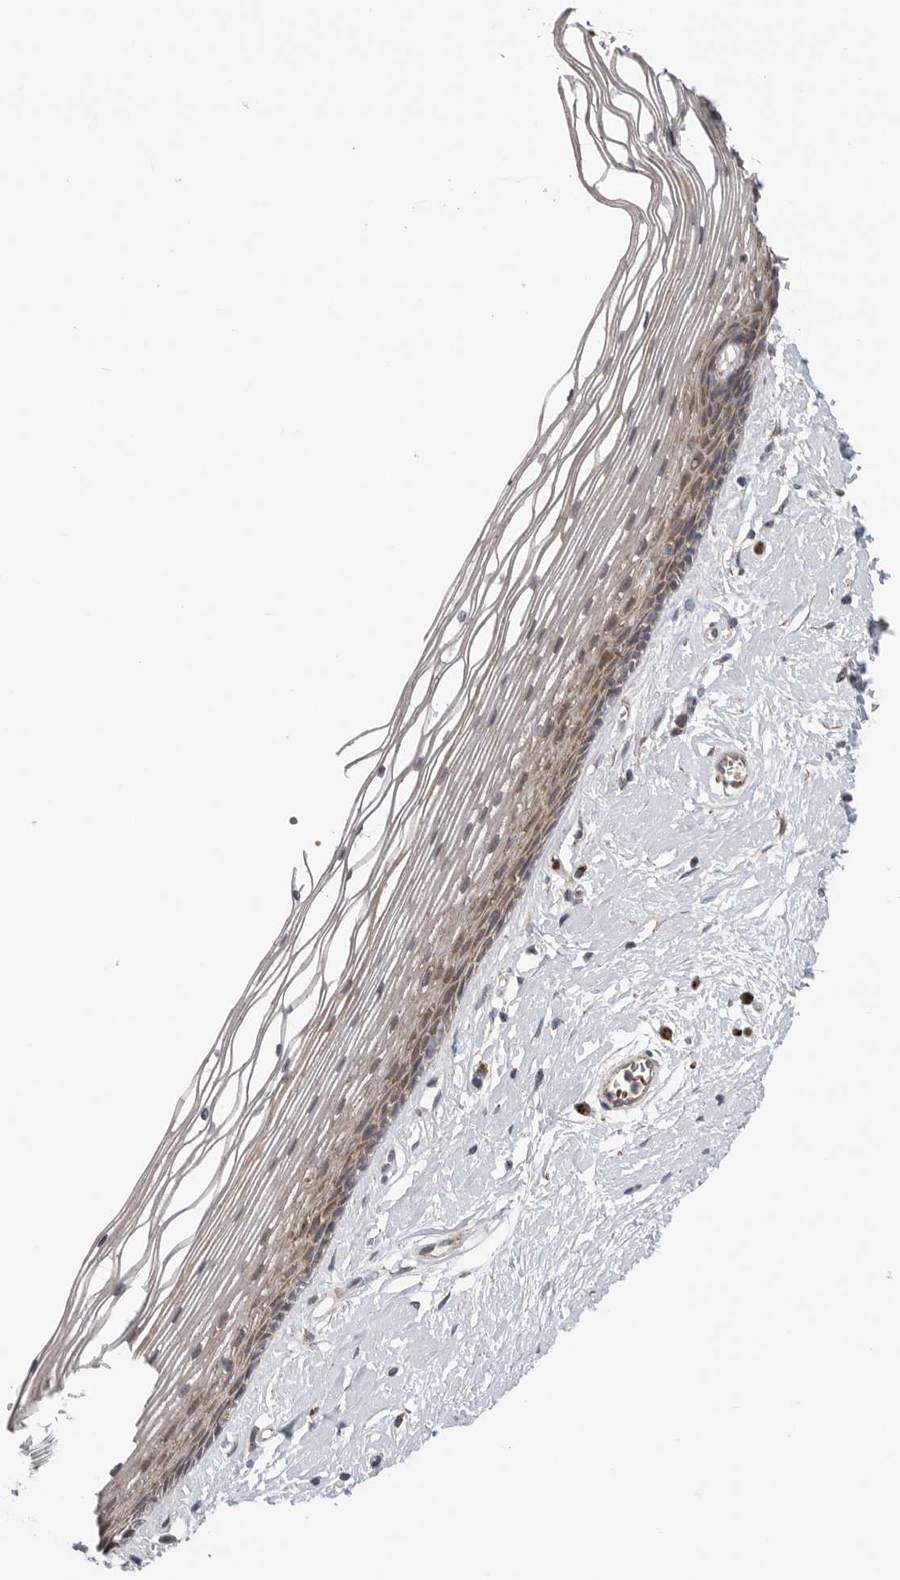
{"staining": {"intensity": "moderate", "quantity": ">75%", "location": "cytoplasmic/membranous"}, "tissue": "vagina", "cell_type": "Squamous epithelial cells", "image_type": "normal", "snomed": [{"axis": "morphology", "description": "Normal tissue, NOS"}, {"axis": "topography", "description": "Vagina"}], "caption": "Protein positivity by immunohistochemistry reveals moderate cytoplasmic/membranous staining in about >75% of squamous epithelial cells in normal vagina.", "gene": "GALNS", "patient": {"sex": "female", "age": 46}}